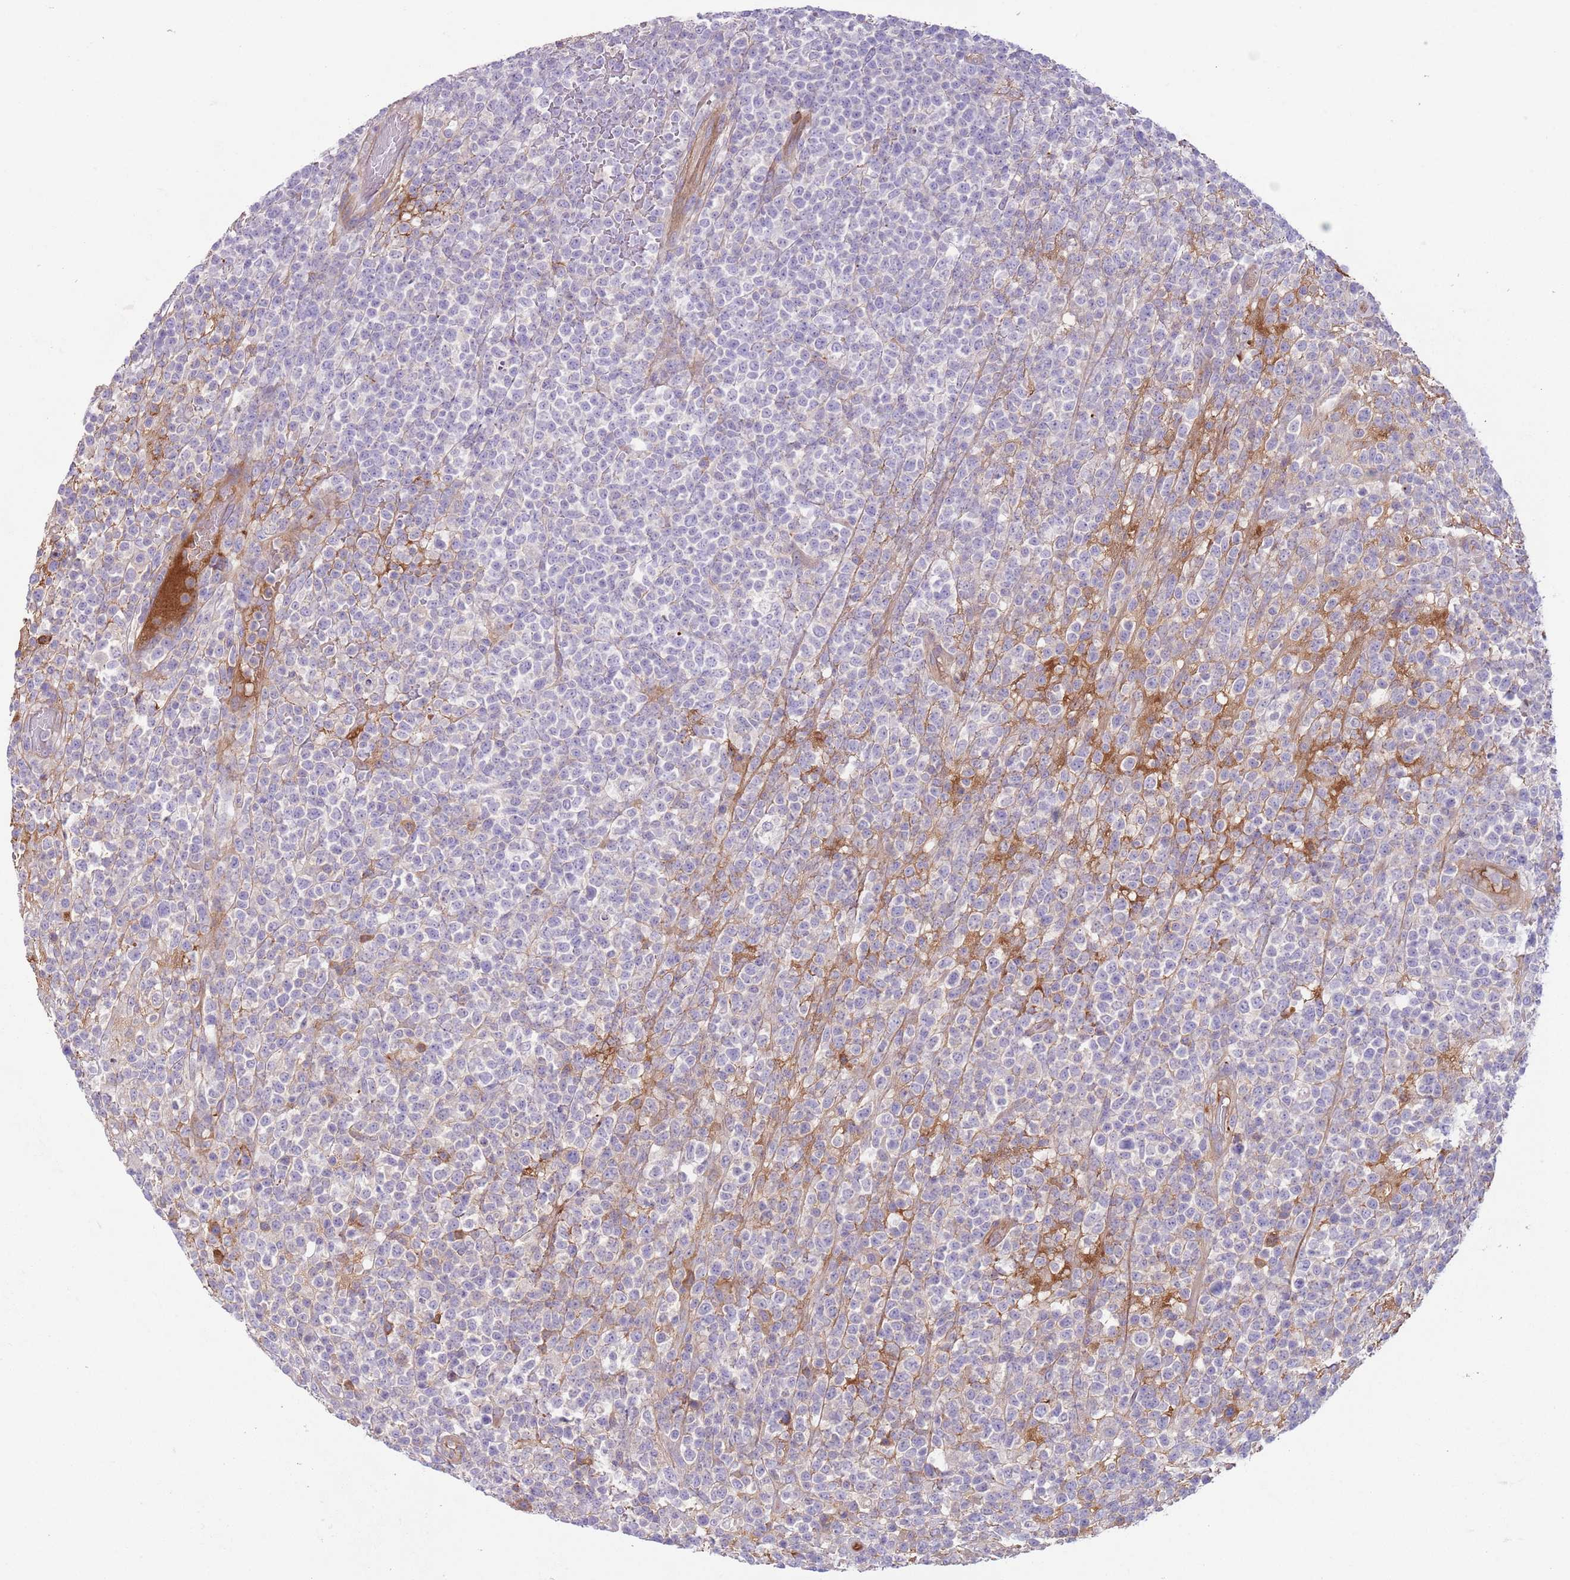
{"staining": {"intensity": "negative", "quantity": "none", "location": "none"}, "tissue": "lymphoma", "cell_type": "Tumor cells", "image_type": "cancer", "snomed": [{"axis": "morphology", "description": "Malignant lymphoma, non-Hodgkin's type, High grade"}, {"axis": "topography", "description": "Colon"}], "caption": "This is an immunohistochemistry (IHC) photomicrograph of human malignant lymphoma, non-Hodgkin's type (high-grade). There is no expression in tumor cells.", "gene": "CFH", "patient": {"sex": "female", "age": 53}}